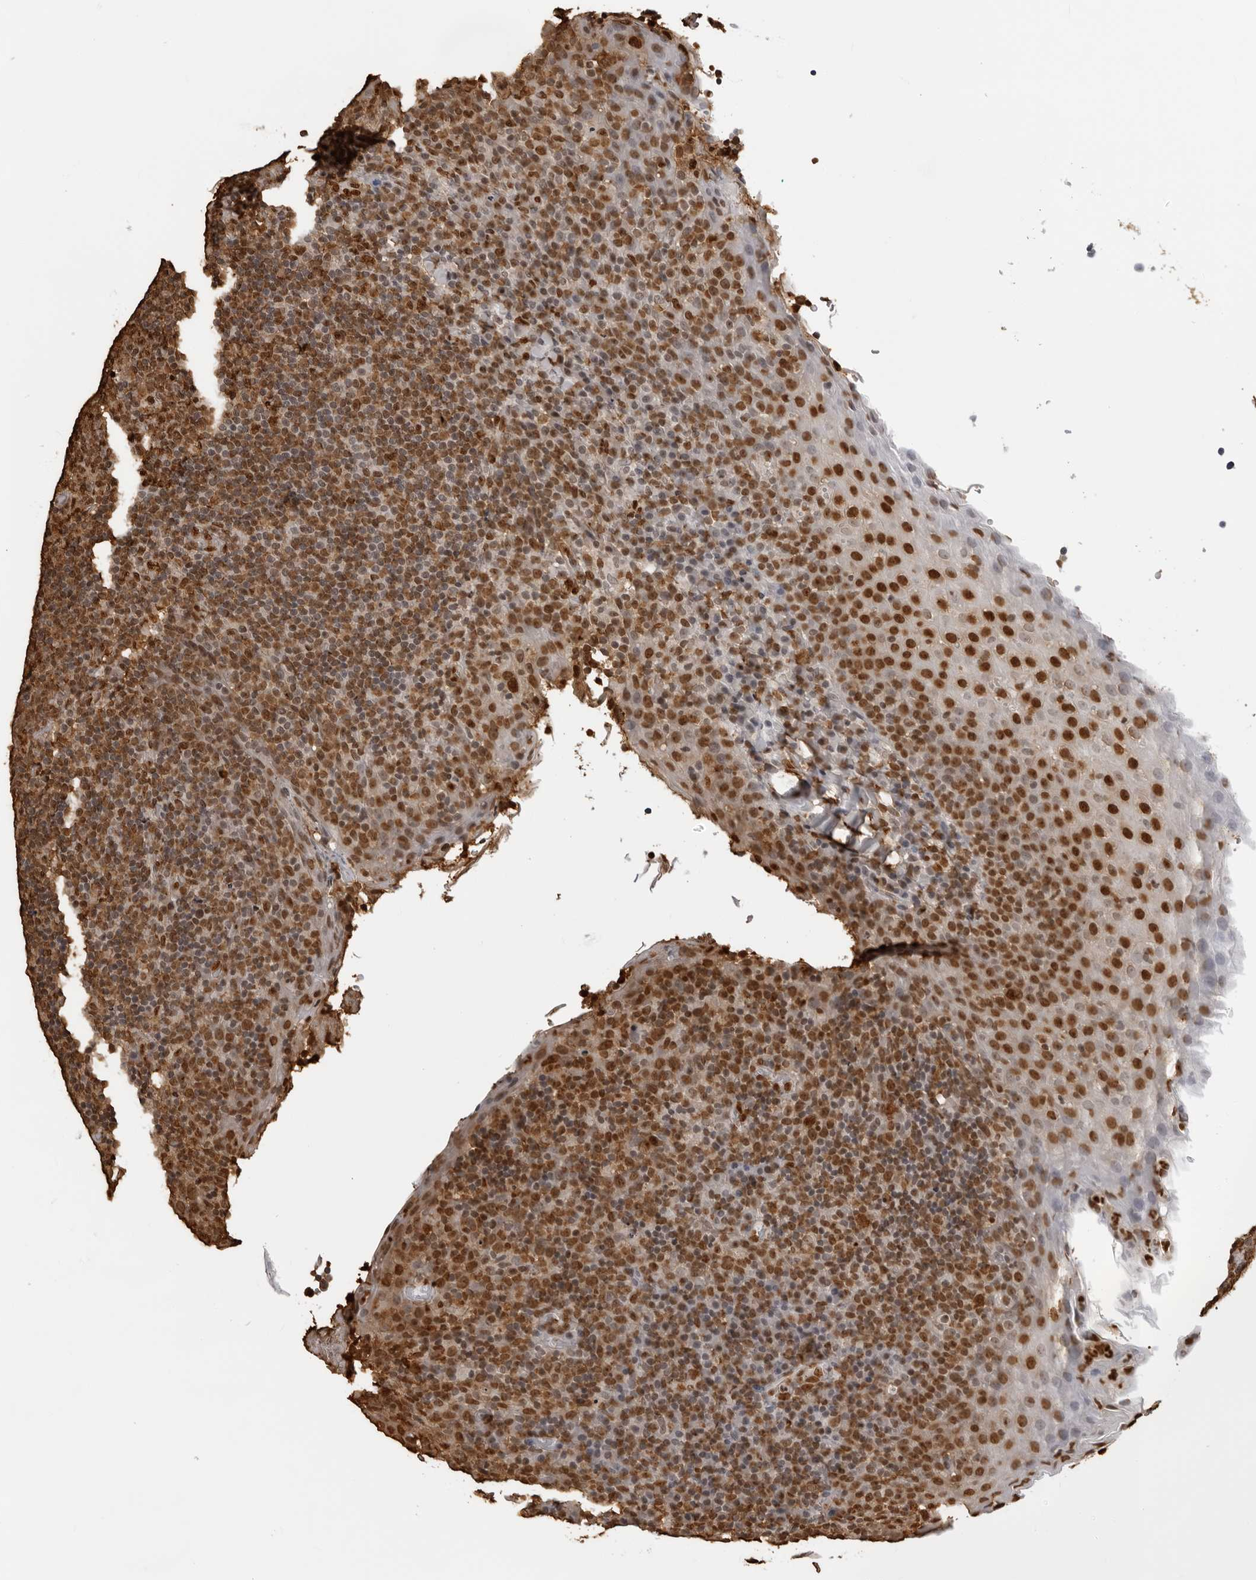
{"staining": {"intensity": "strong", "quantity": ">75%", "location": "nuclear"}, "tissue": "tonsil", "cell_type": "Germinal center cells", "image_type": "normal", "snomed": [{"axis": "morphology", "description": "Normal tissue, NOS"}, {"axis": "topography", "description": "Tonsil"}], "caption": "Protein staining exhibits strong nuclear staining in about >75% of germinal center cells in benign tonsil.", "gene": "ZFP91", "patient": {"sex": "male", "age": 17}}